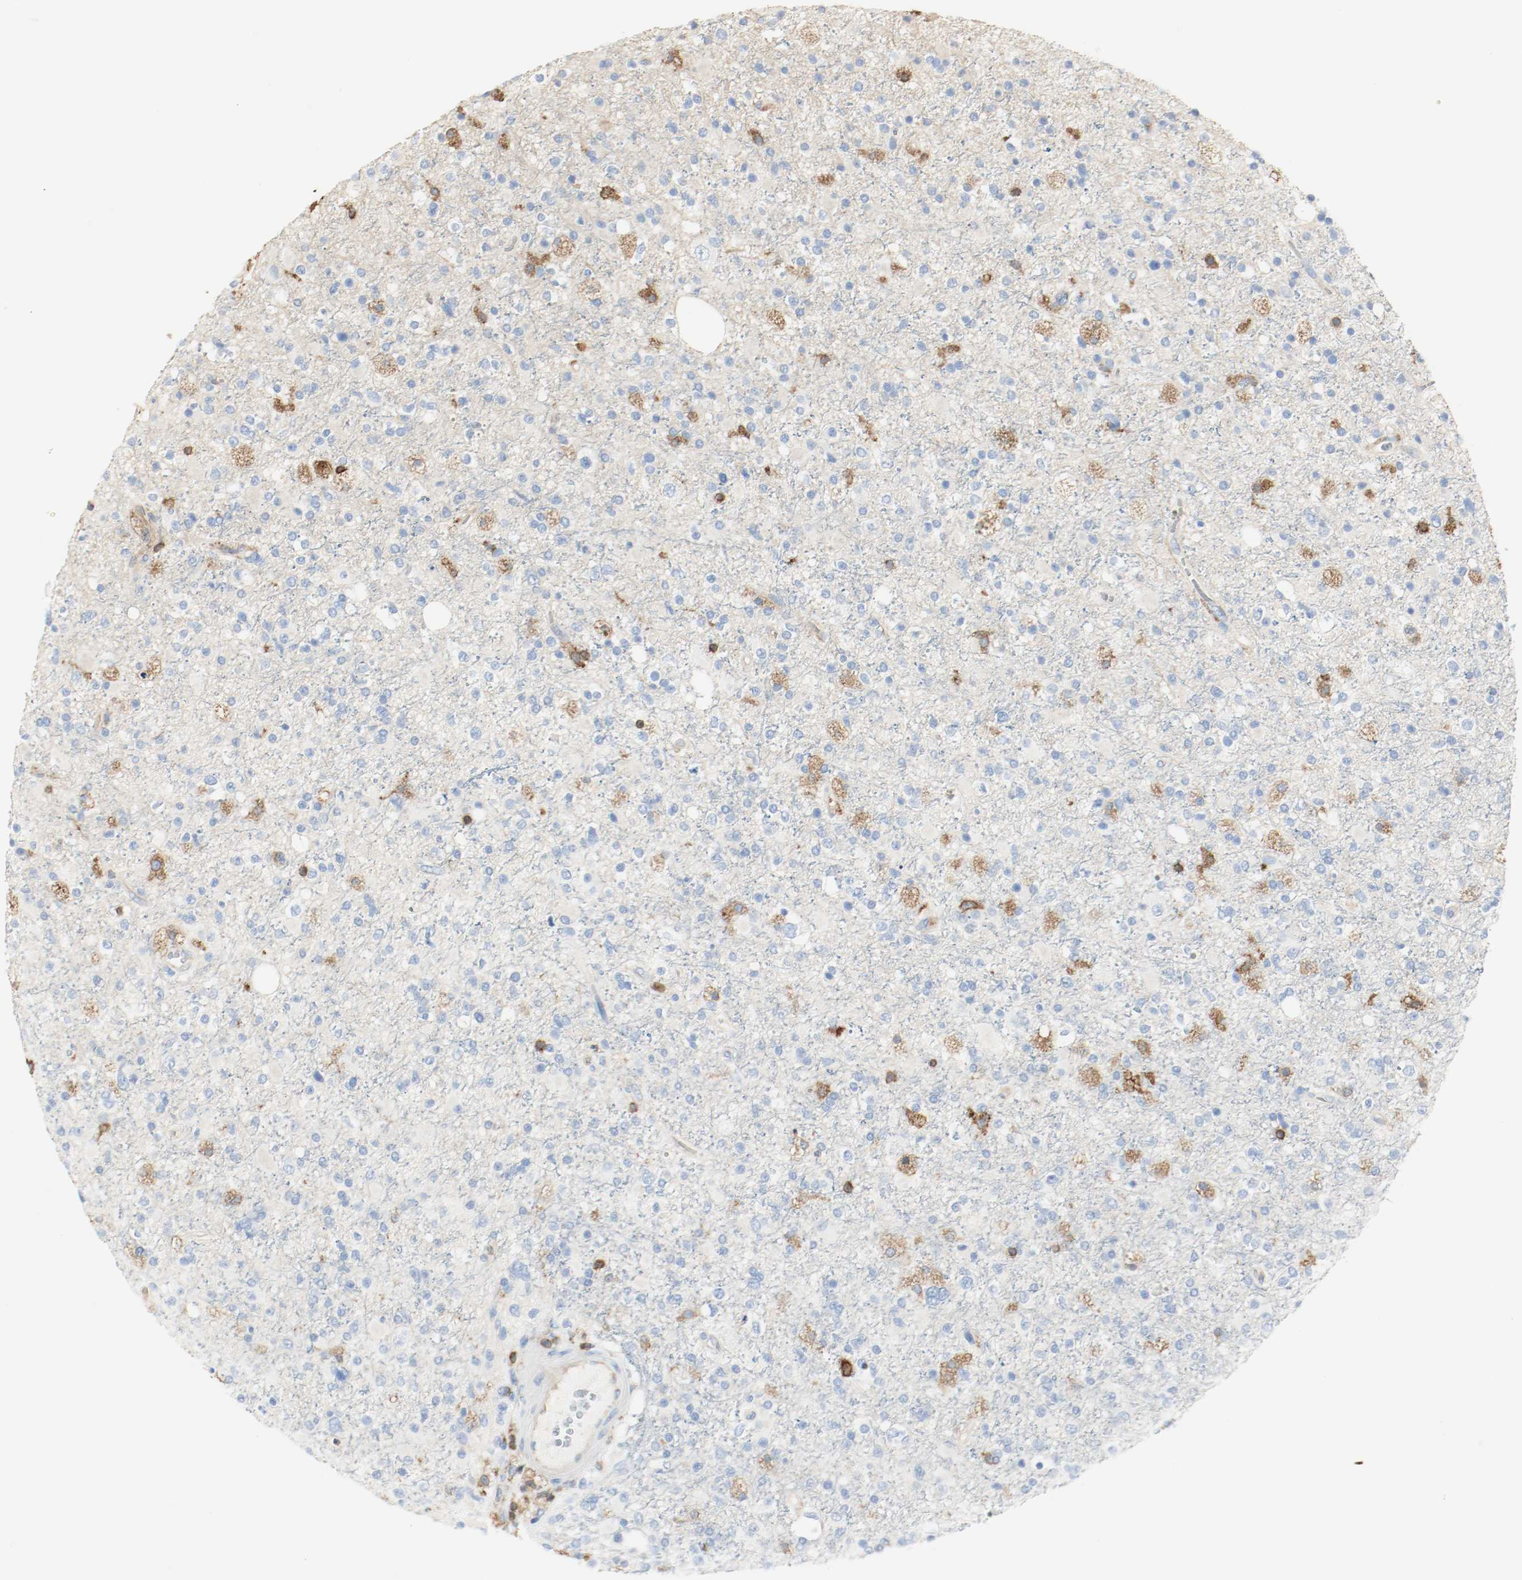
{"staining": {"intensity": "negative", "quantity": "none", "location": "none"}, "tissue": "glioma", "cell_type": "Tumor cells", "image_type": "cancer", "snomed": [{"axis": "morphology", "description": "Glioma, malignant, High grade"}, {"axis": "topography", "description": "Brain"}], "caption": "A high-resolution photomicrograph shows immunohistochemistry staining of glioma, which displays no significant staining in tumor cells.", "gene": "ARPC1B", "patient": {"sex": "male", "age": 33}}